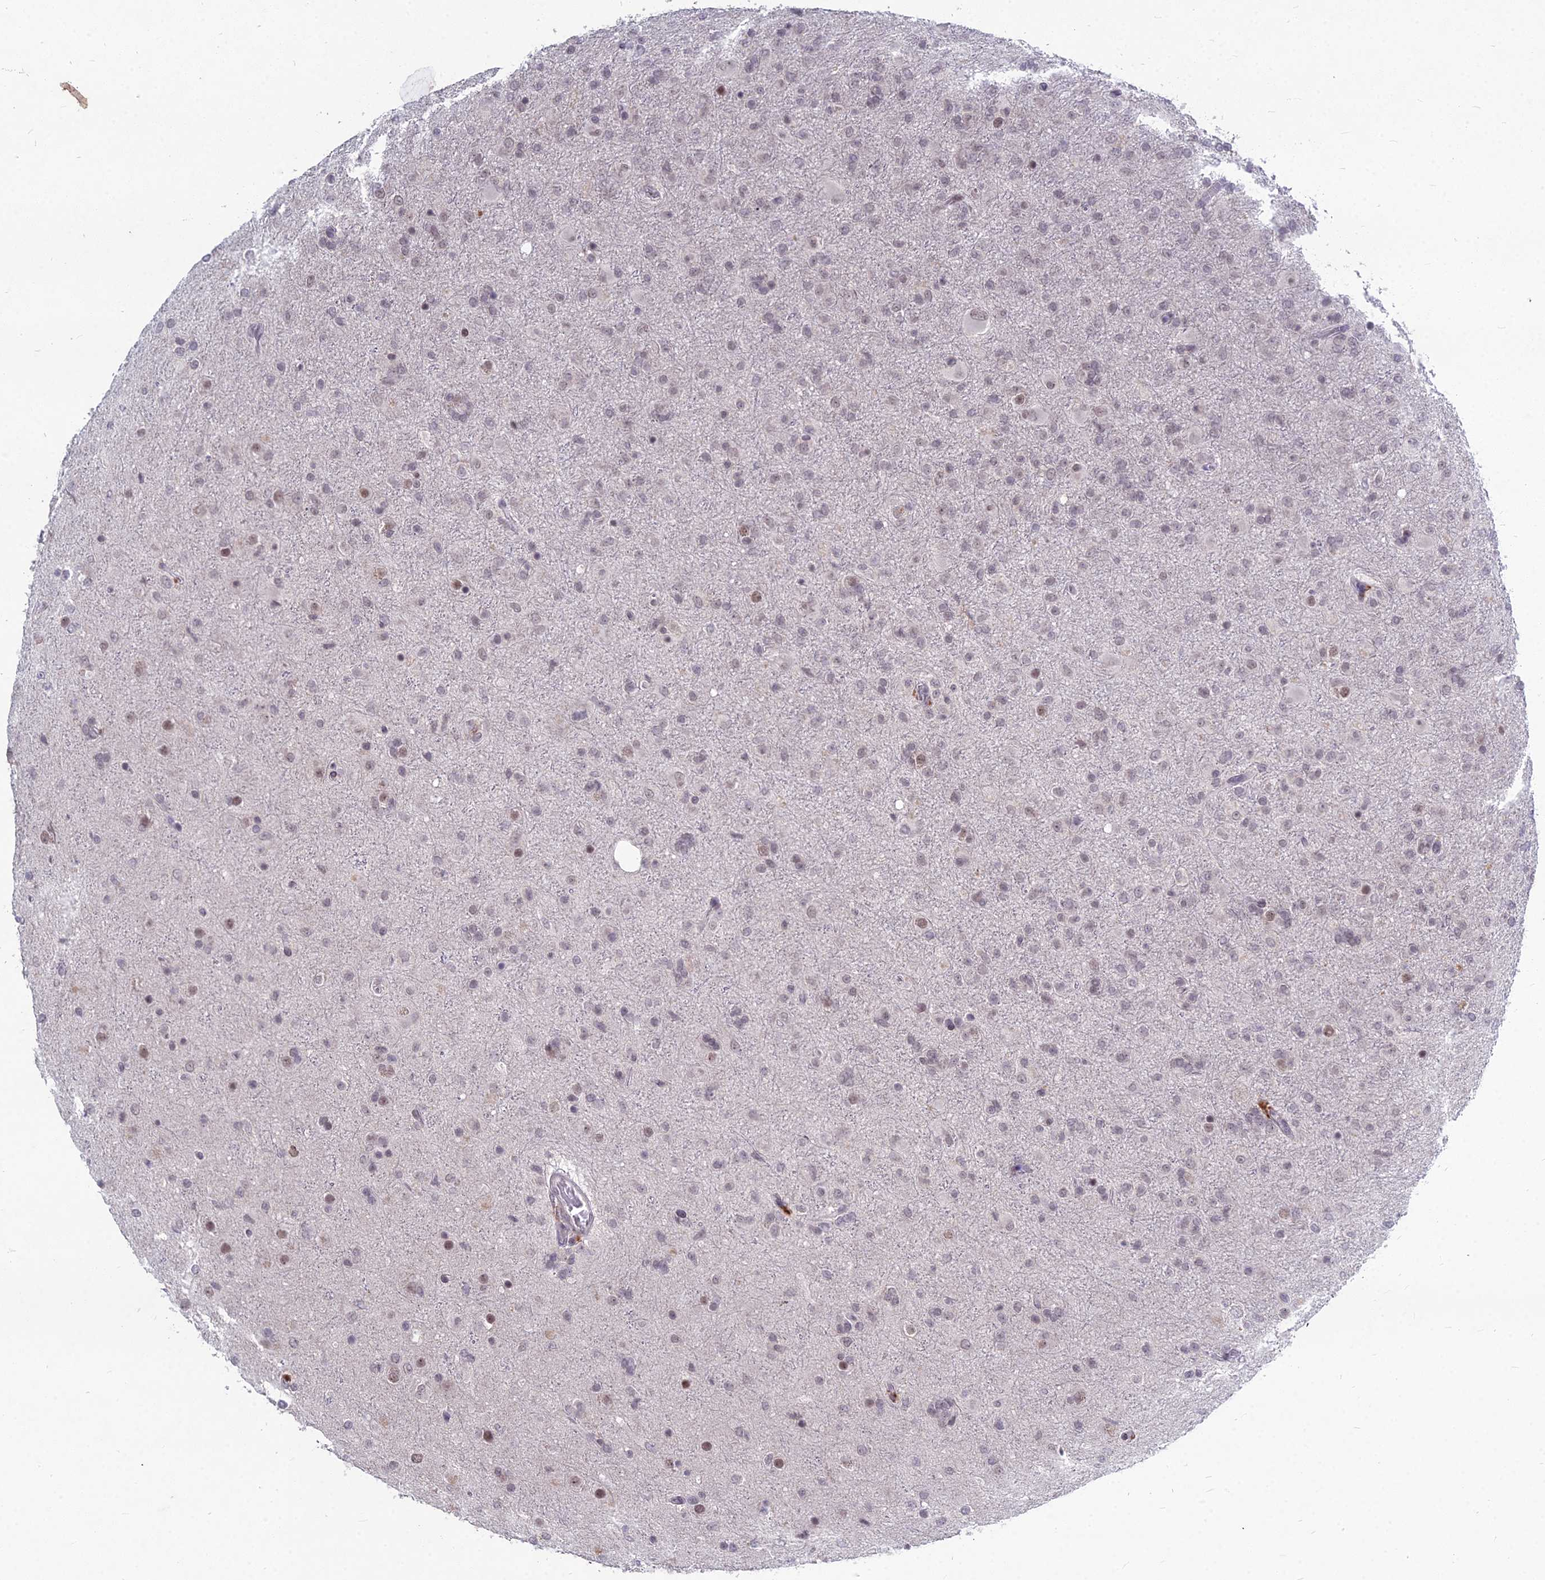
{"staining": {"intensity": "moderate", "quantity": ">75%", "location": "nuclear"}, "tissue": "glioma", "cell_type": "Tumor cells", "image_type": "cancer", "snomed": [{"axis": "morphology", "description": "Glioma, malignant, Low grade"}, {"axis": "topography", "description": "Brain"}], "caption": "Moderate nuclear expression is seen in about >75% of tumor cells in glioma. Nuclei are stained in blue.", "gene": "KAT7", "patient": {"sex": "male", "age": 65}}